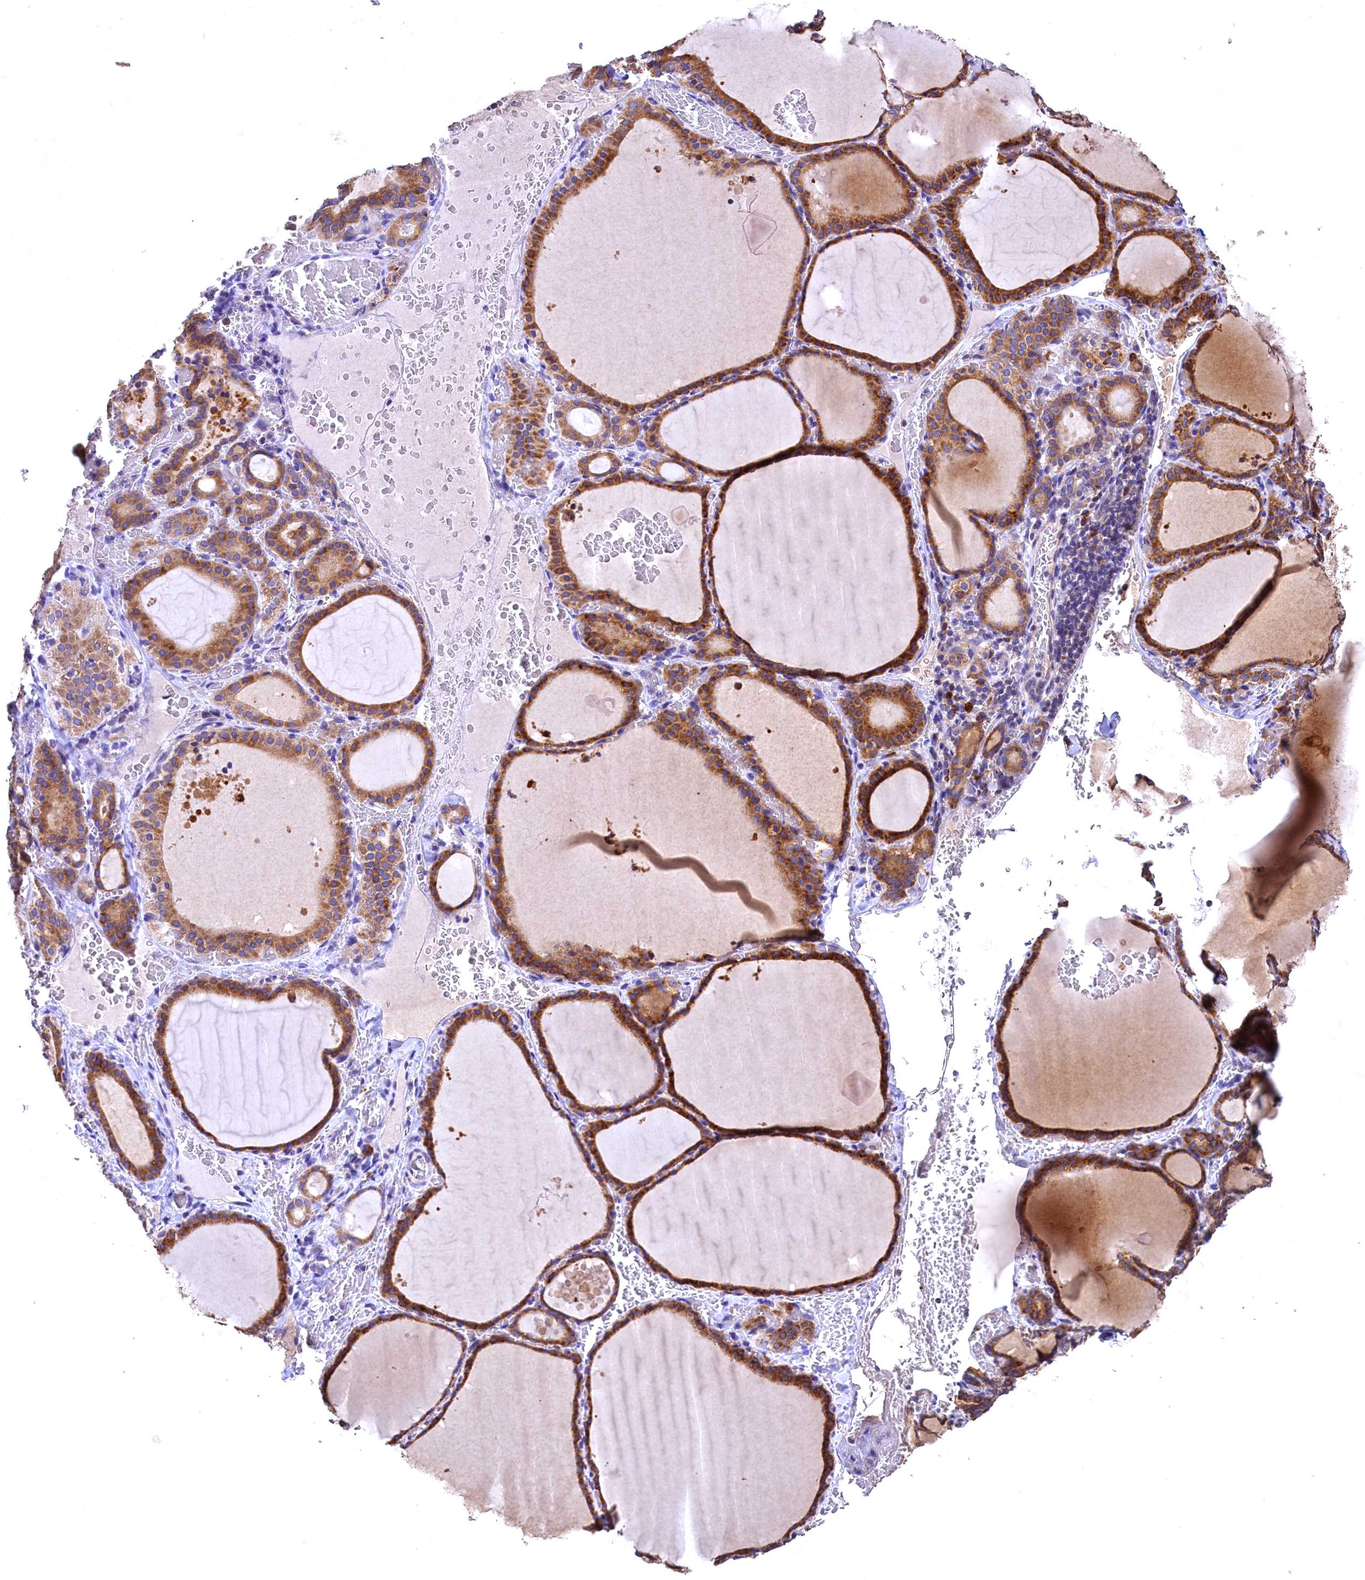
{"staining": {"intensity": "strong", "quantity": ">75%", "location": "cytoplasmic/membranous"}, "tissue": "thyroid gland", "cell_type": "Glandular cells", "image_type": "normal", "snomed": [{"axis": "morphology", "description": "Normal tissue, NOS"}, {"axis": "topography", "description": "Thyroid gland"}], "caption": "A high amount of strong cytoplasmic/membranous positivity is seen in about >75% of glandular cells in normal thyroid gland.", "gene": "ENKD1", "patient": {"sex": "female", "age": 39}}